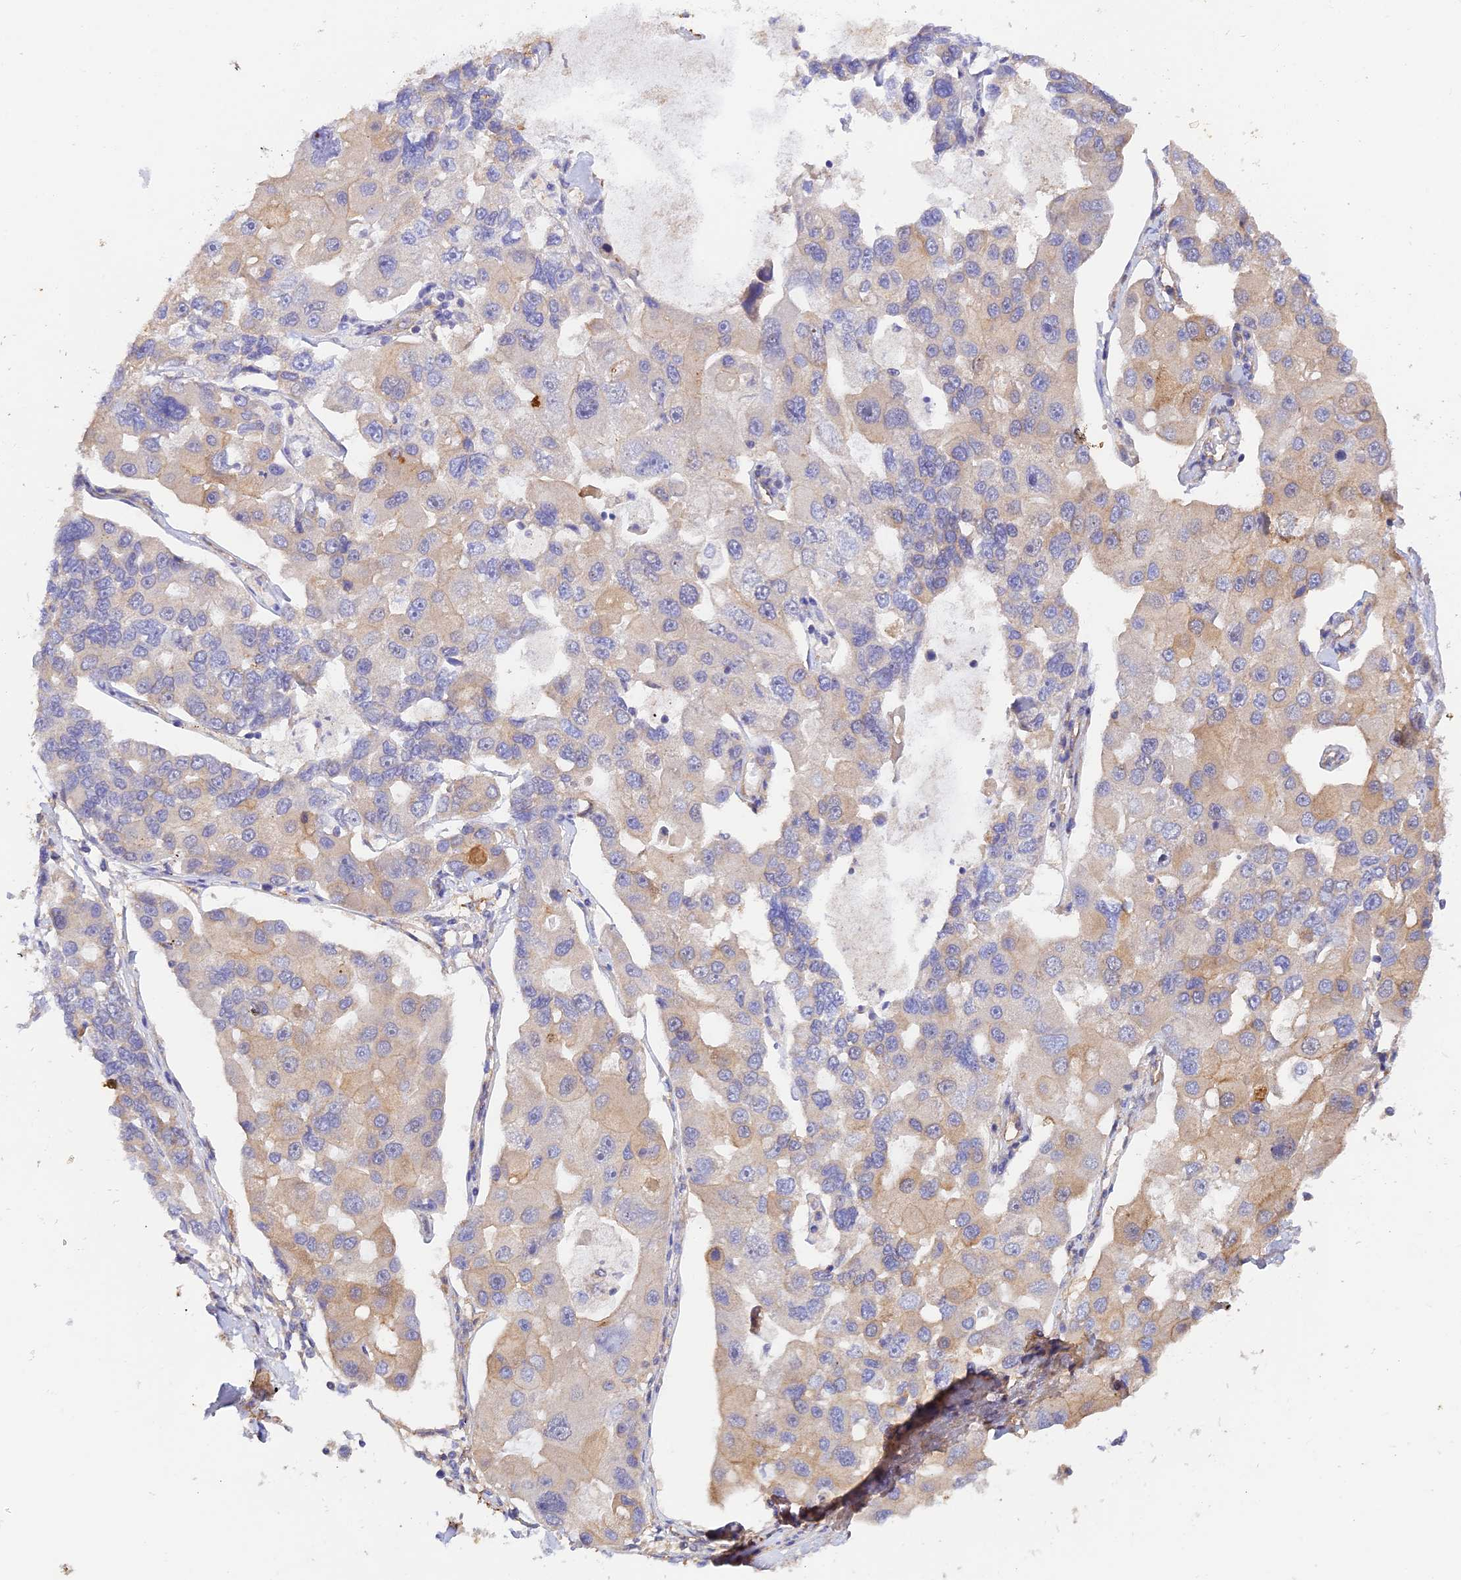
{"staining": {"intensity": "weak", "quantity": "<25%", "location": "cytoplasmic/membranous"}, "tissue": "lung cancer", "cell_type": "Tumor cells", "image_type": "cancer", "snomed": [{"axis": "morphology", "description": "Adenocarcinoma, NOS"}, {"axis": "topography", "description": "Lung"}], "caption": "This photomicrograph is of lung cancer stained with immunohistochemistry (IHC) to label a protein in brown with the nuclei are counter-stained blue. There is no positivity in tumor cells.", "gene": "MYO9A", "patient": {"sex": "female", "age": 54}}